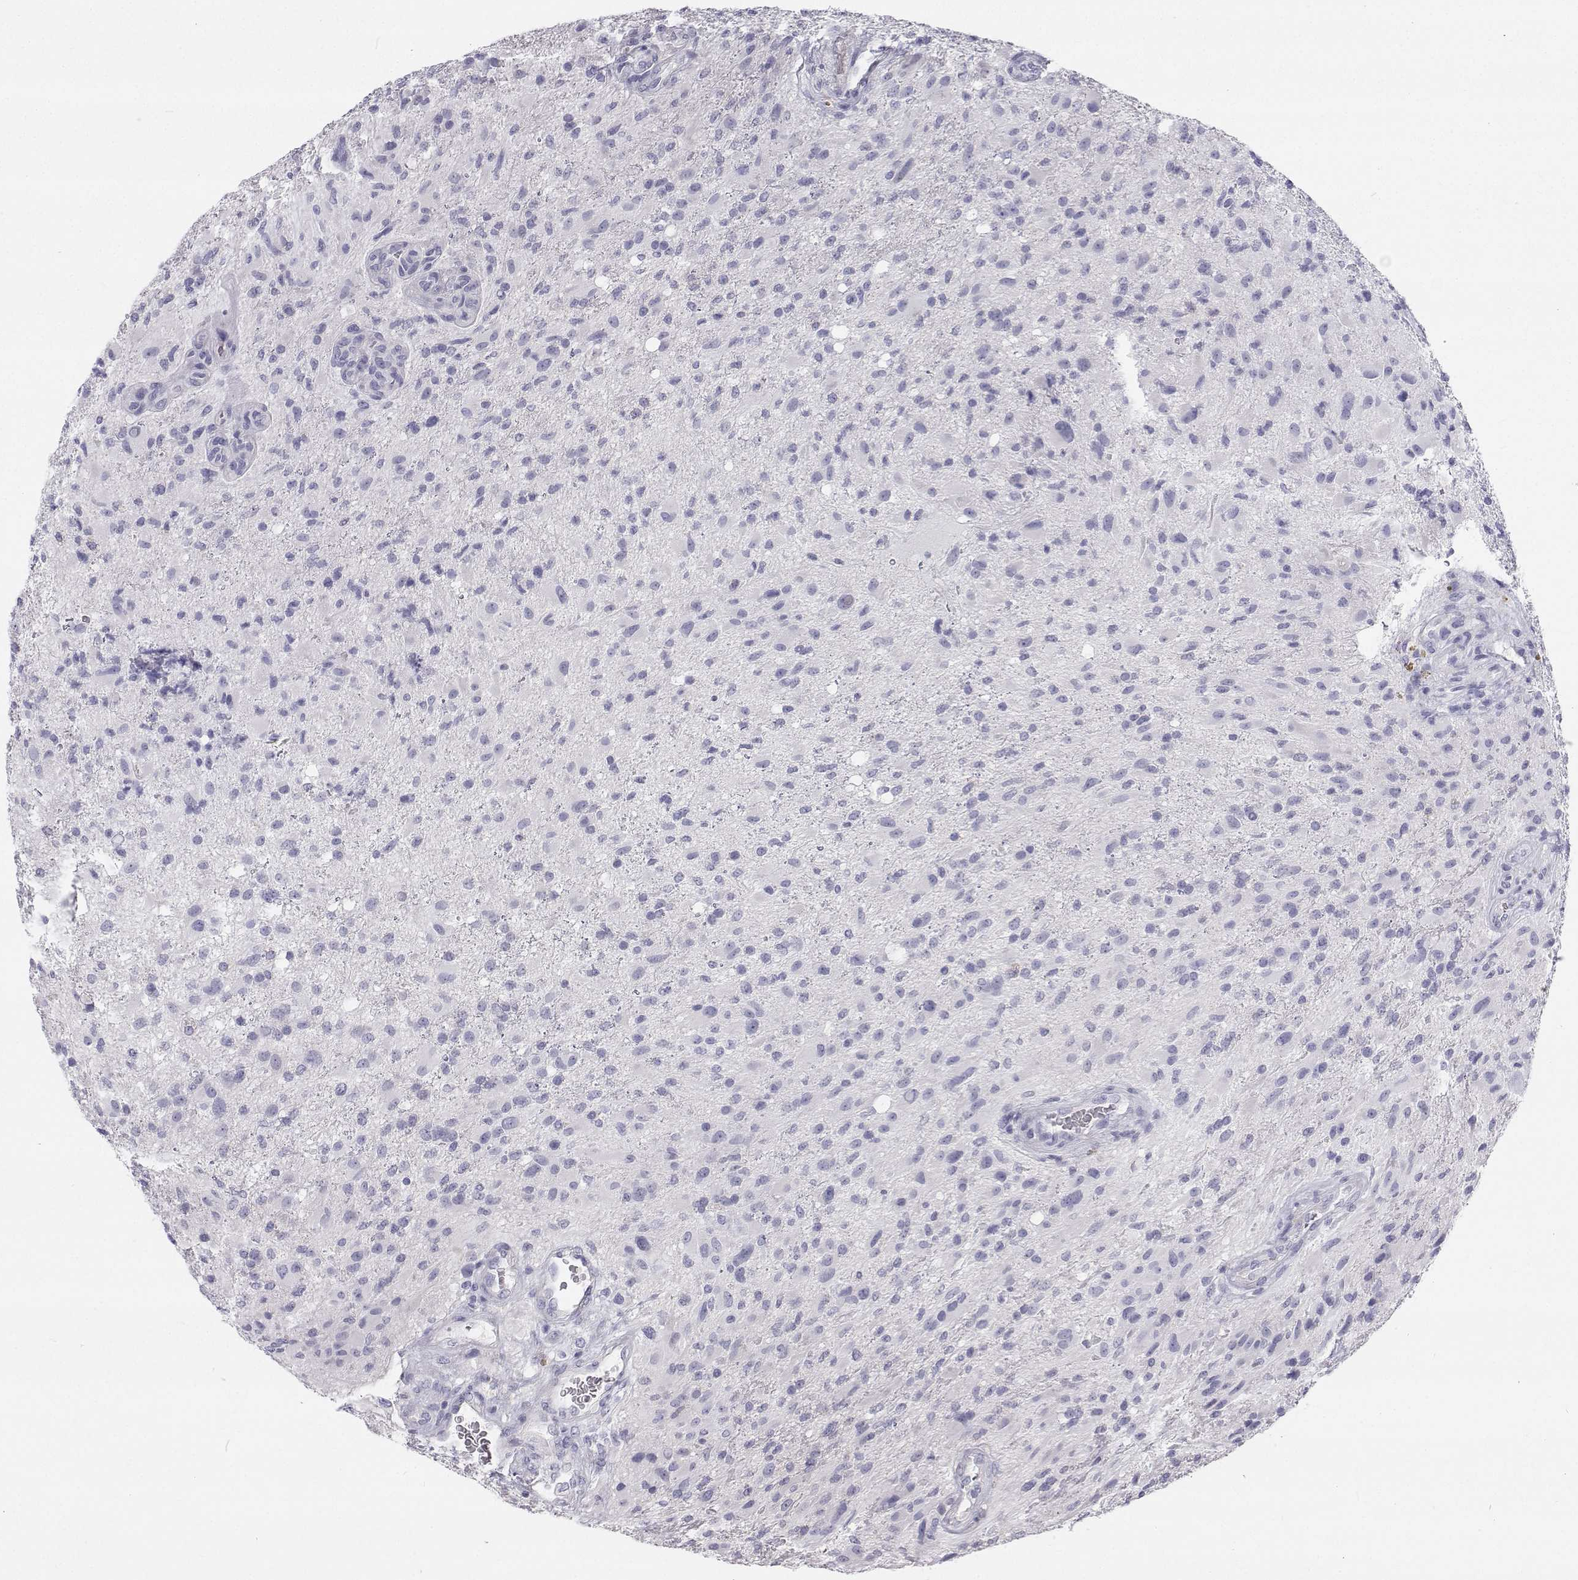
{"staining": {"intensity": "negative", "quantity": "none", "location": "none"}, "tissue": "glioma", "cell_type": "Tumor cells", "image_type": "cancer", "snomed": [{"axis": "morphology", "description": "Glioma, malignant, High grade"}, {"axis": "topography", "description": "Brain"}], "caption": "High power microscopy photomicrograph of an immunohistochemistry (IHC) micrograph of high-grade glioma (malignant), revealing no significant expression in tumor cells.", "gene": "TTN", "patient": {"sex": "male", "age": 53}}